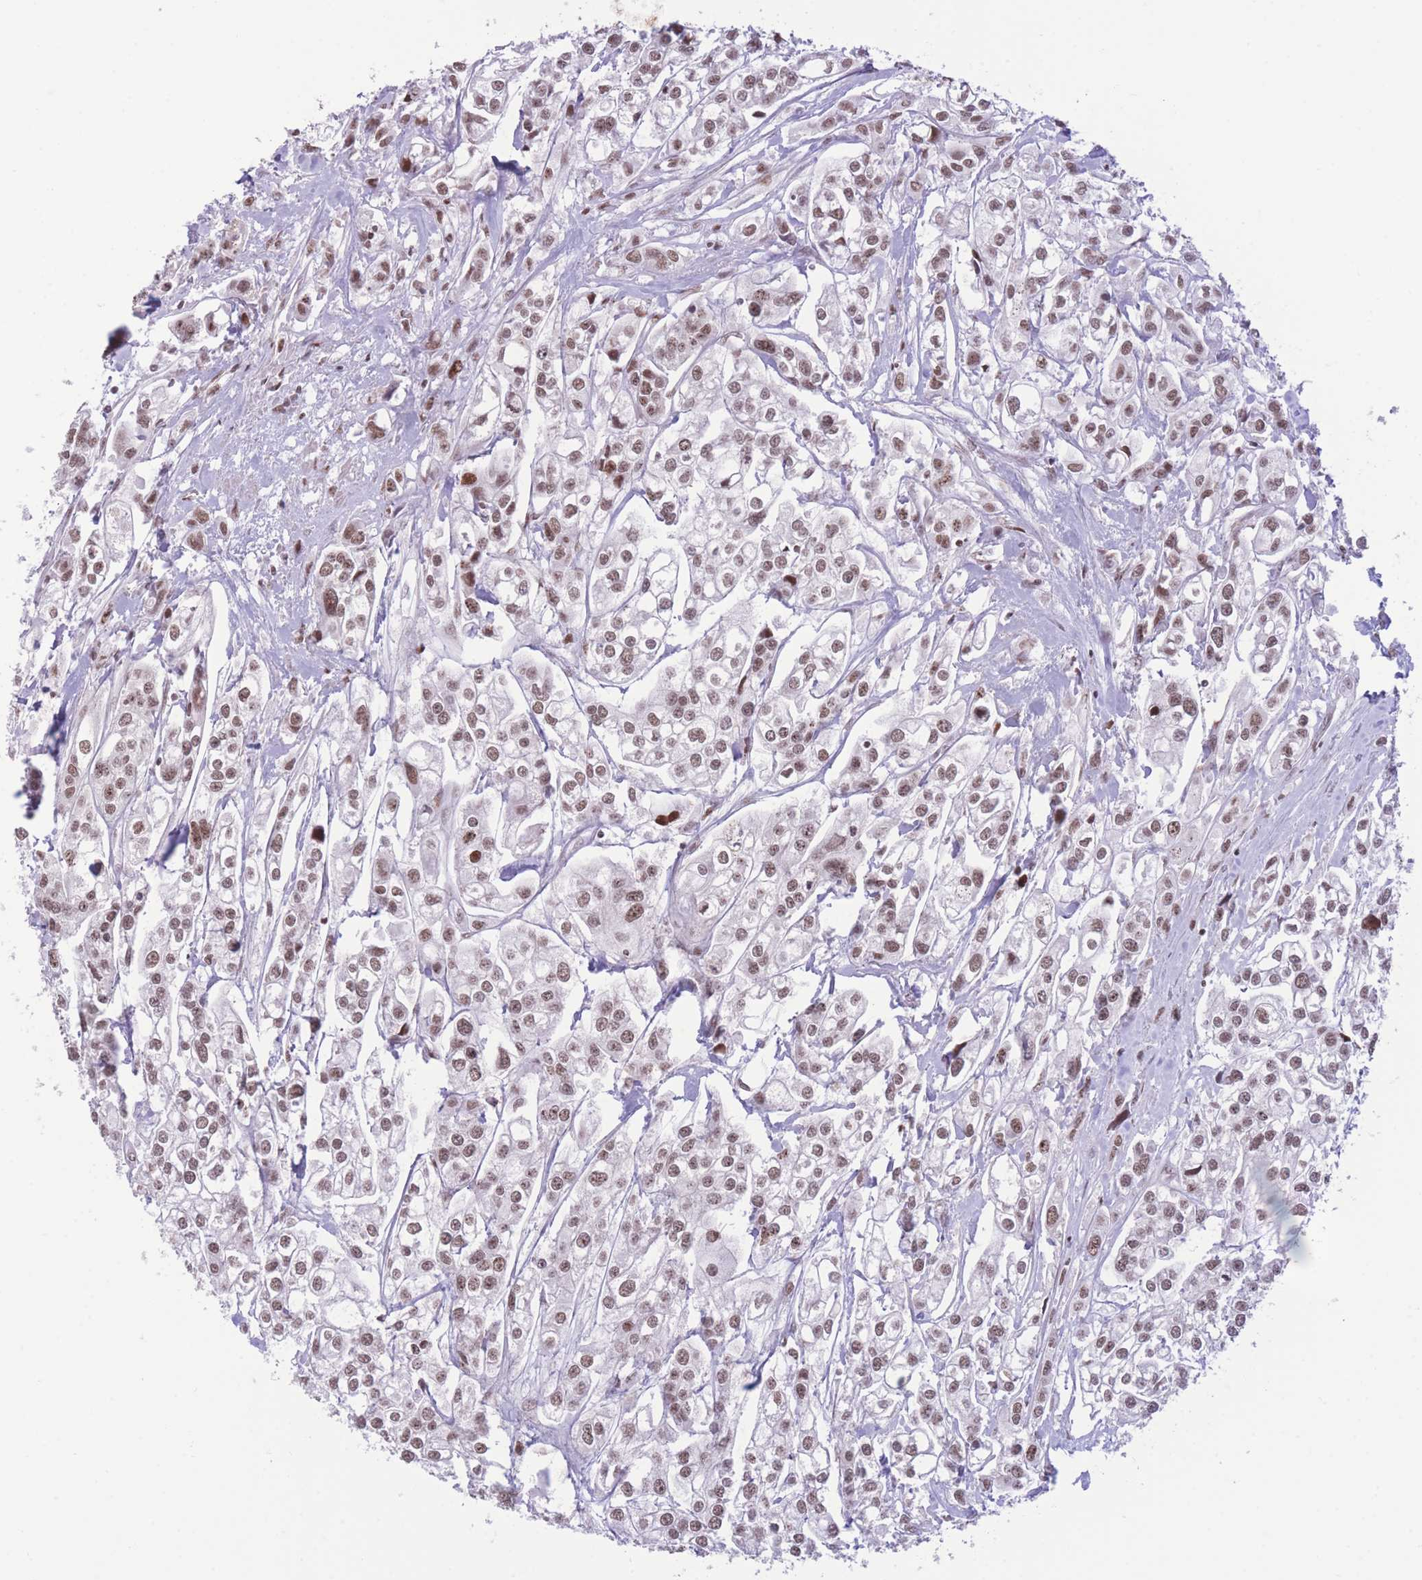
{"staining": {"intensity": "moderate", "quantity": ">75%", "location": "nuclear"}, "tissue": "urothelial cancer", "cell_type": "Tumor cells", "image_type": "cancer", "snomed": [{"axis": "morphology", "description": "Urothelial carcinoma, High grade"}, {"axis": "topography", "description": "Urinary bladder"}], "caption": "IHC (DAB) staining of urothelial carcinoma (high-grade) exhibits moderate nuclear protein expression in approximately >75% of tumor cells. (DAB (3,3'-diaminobenzidine) IHC, brown staining for protein, blue staining for nuclei).", "gene": "PCIF1", "patient": {"sex": "male", "age": 67}}